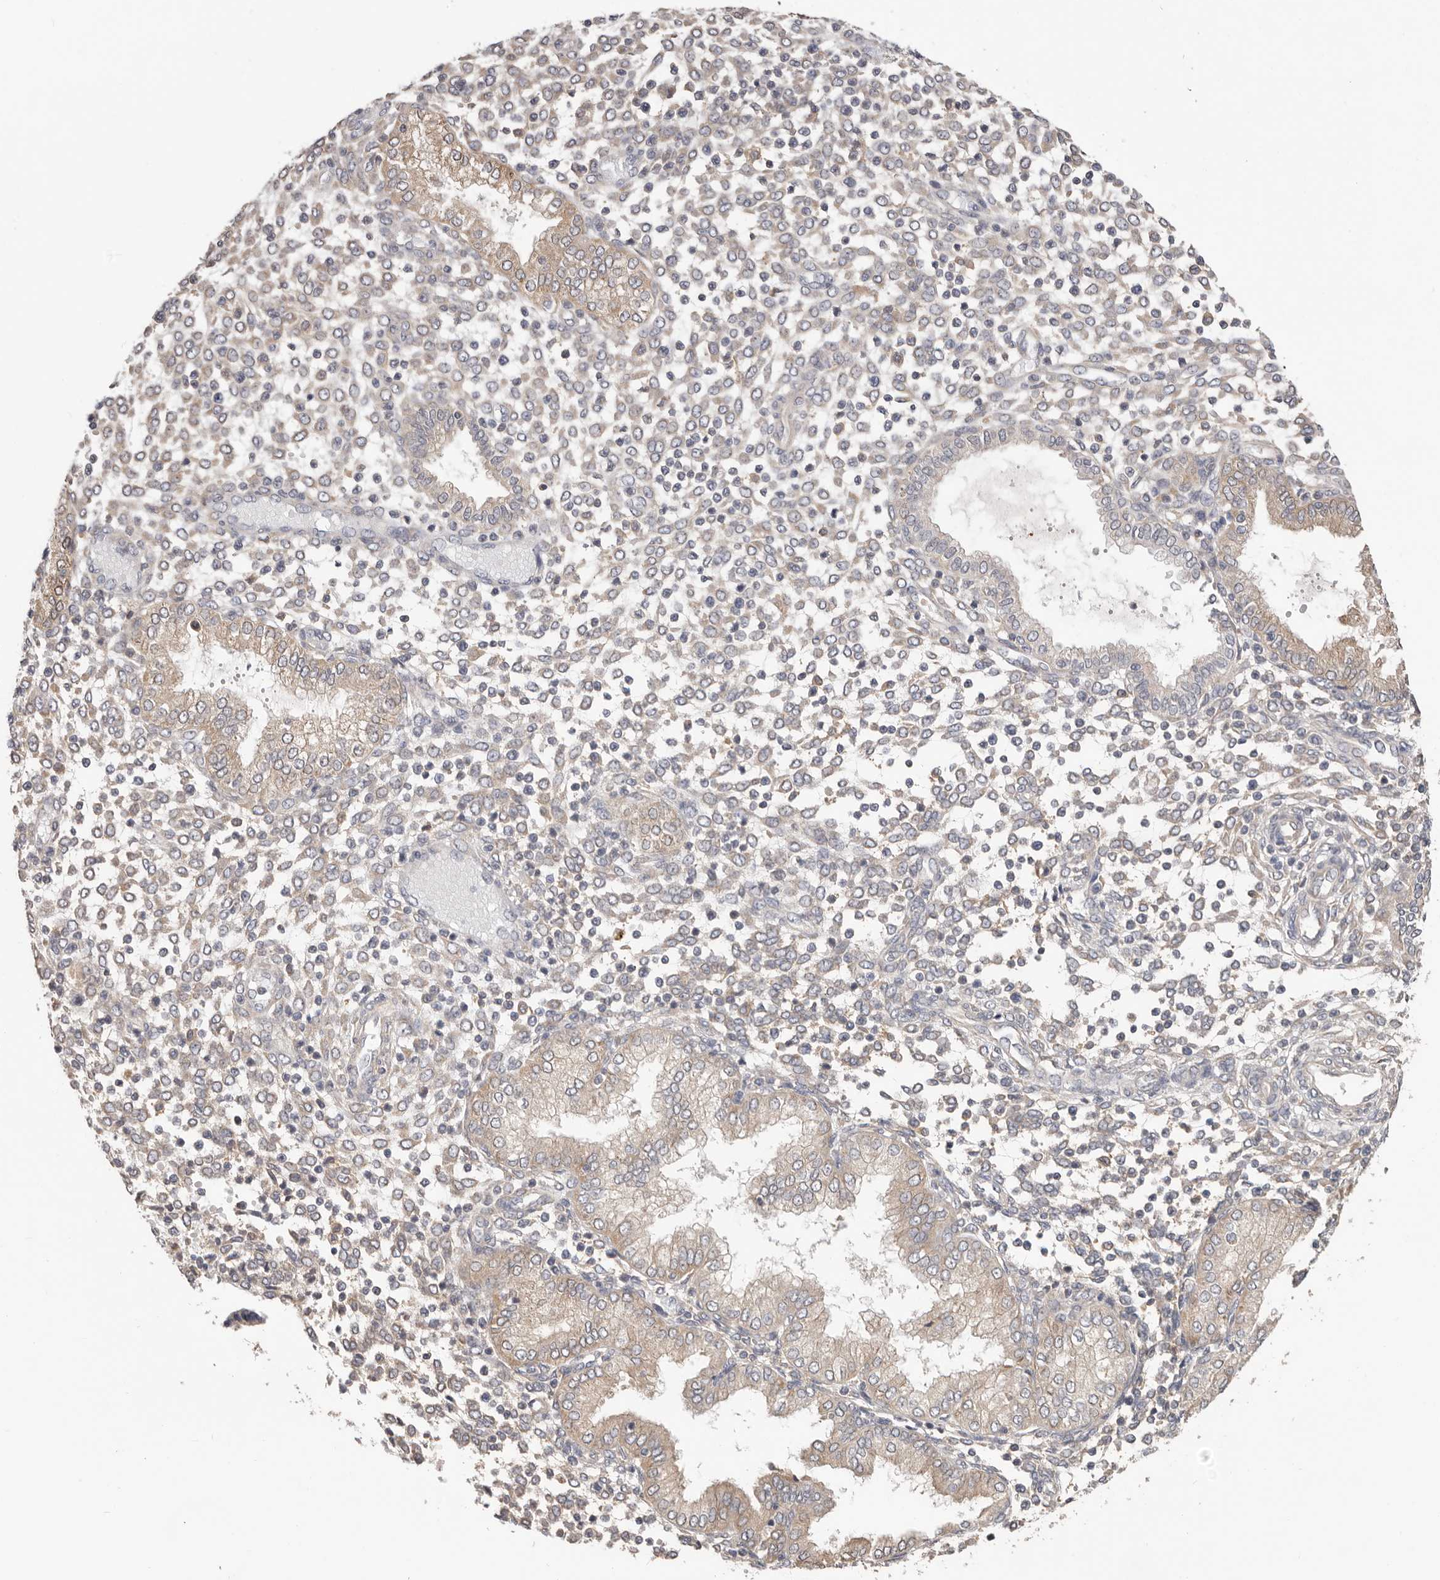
{"staining": {"intensity": "weak", "quantity": "<25%", "location": "cytoplasmic/membranous"}, "tissue": "endometrium", "cell_type": "Cells in endometrial stroma", "image_type": "normal", "snomed": [{"axis": "morphology", "description": "Normal tissue, NOS"}, {"axis": "topography", "description": "Endometrium"}], "caption": "DAB (3,3'-diaminobenzidine) immunohistochemical staining of benign human endometrium shows no significant expression in cells in endometrial stroma. (Stains: DAB immunohistochemistry with hematoxylin counter stain, Microscopy: brightfield microscopy at high magnification).", "gene": "LRP6", "patient": {"sex": "female", "age": 53}}